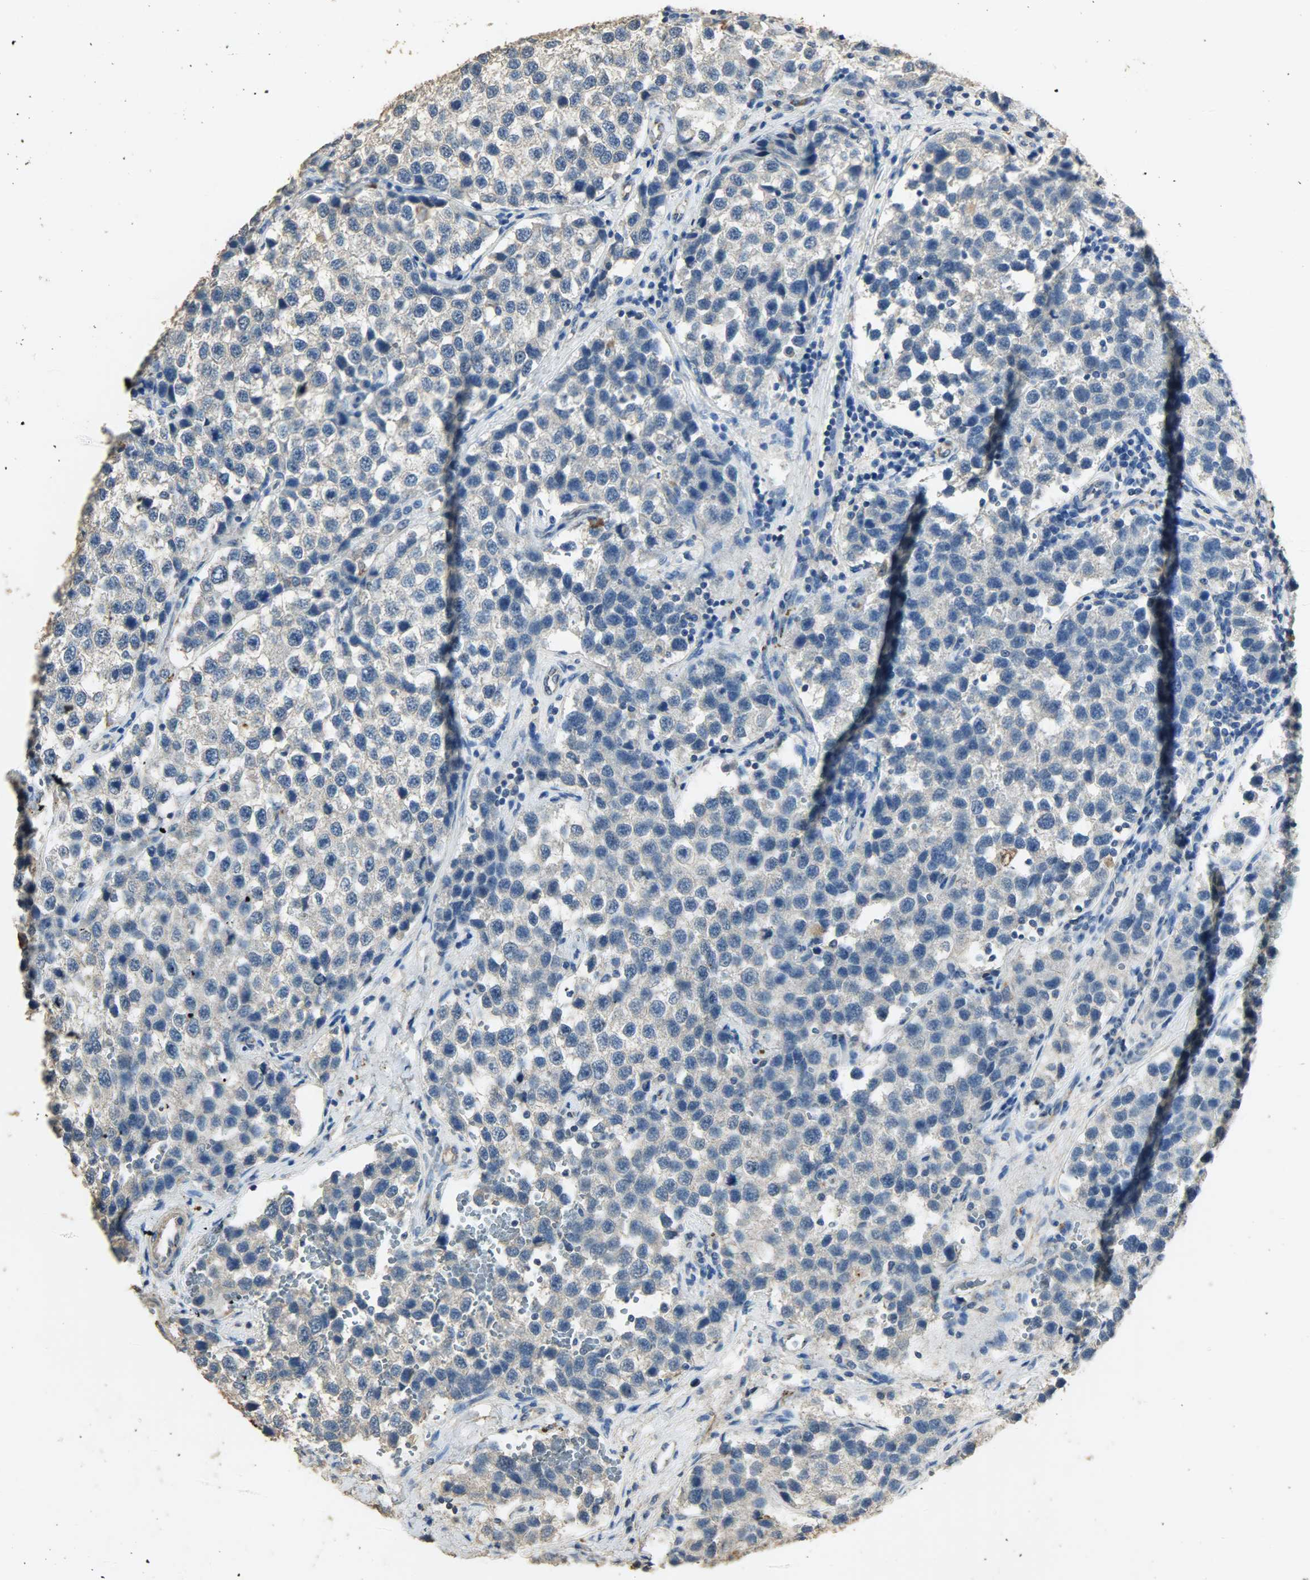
{"staining": {"intensity": "negative", "quantity": "none", "location": "none"}, "tissue": "testis cancer", "cell_type": "Tumor cells", "image_type": "cancer", "snomed": [{"axis": "morphology", "description": "Seminoma, NOS"}, {"axis": "topography", "description": "Testis"}], "caption": "Protein analysis of seminoma (testis) displays no significant expression in tumor cells. (Immunohistochemistry, brightfield microscopy, high magnification).", "gene": "ASB9", "patient": {"sex": "male", "age": 39}}